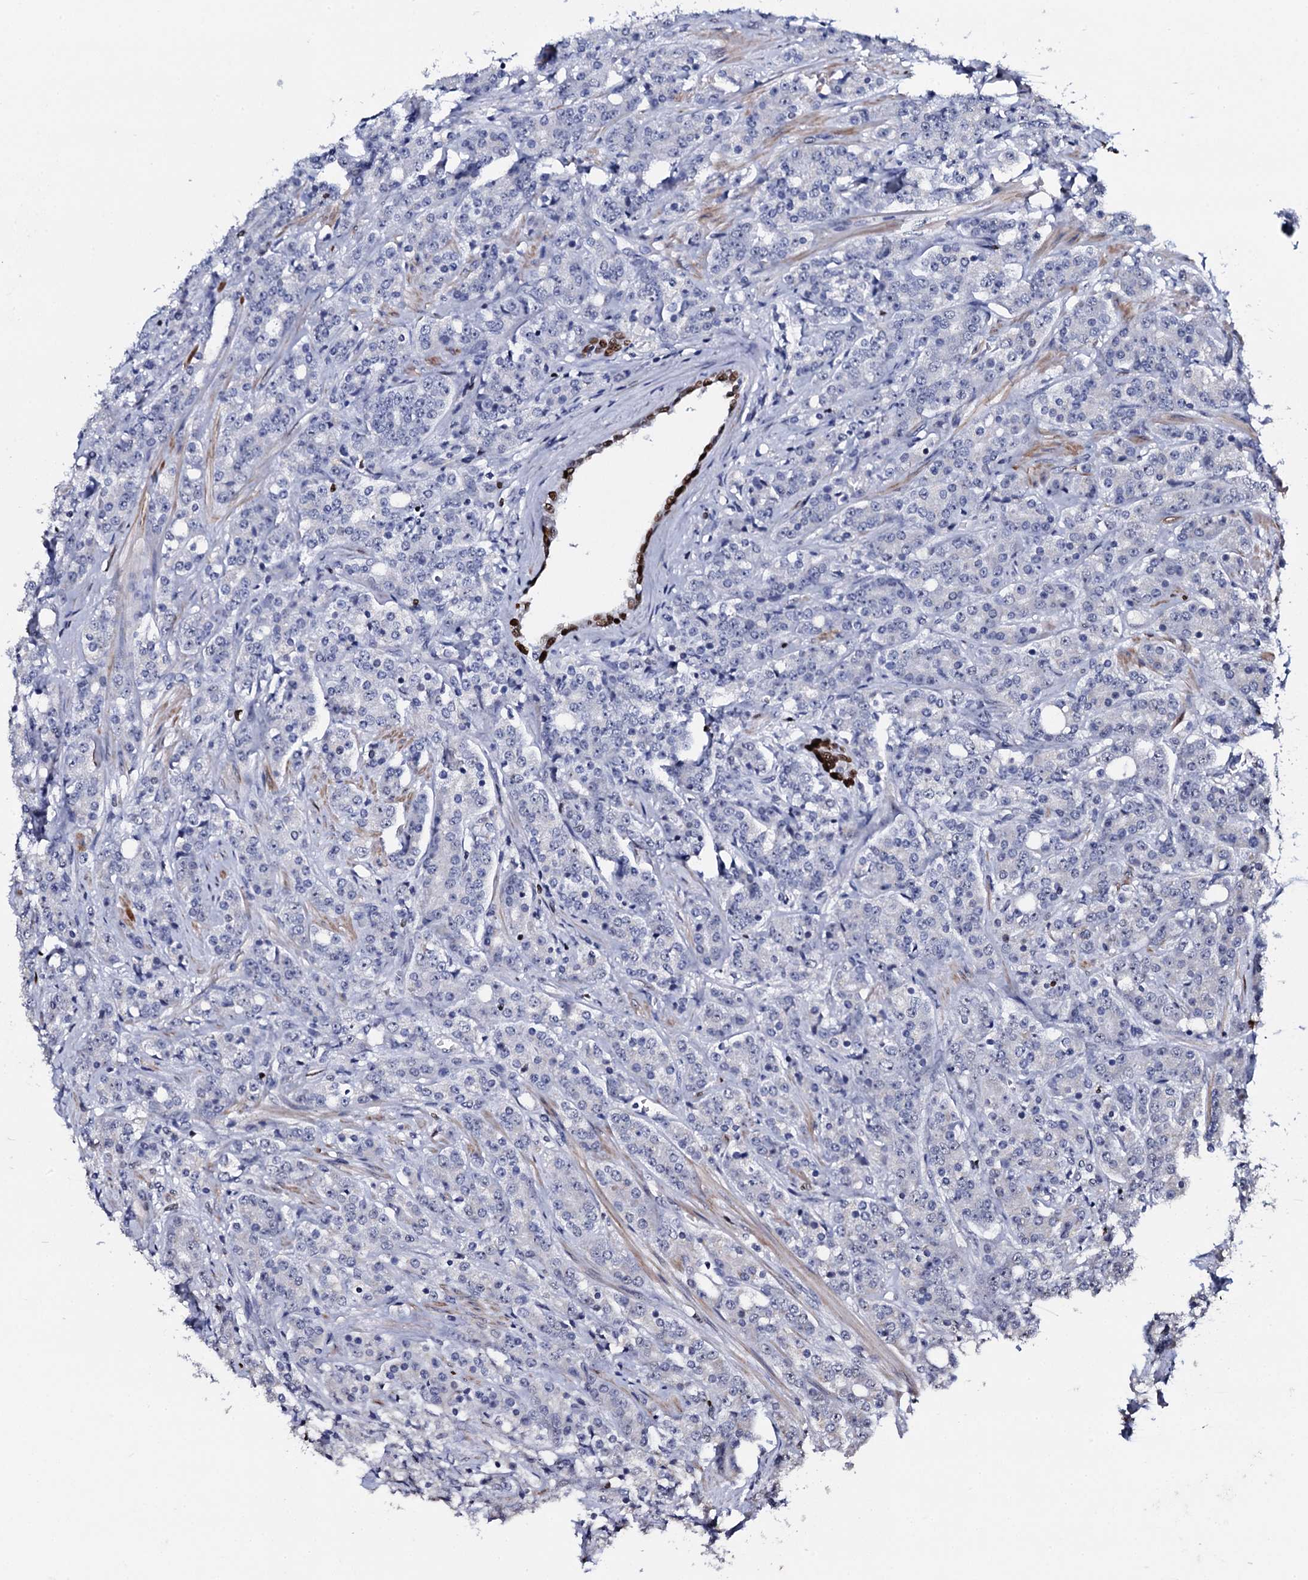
{"staining": {"intensity": "negative", "quantity": "none", "location": "none"}, "tissue": "prostate cancer", "cell_type": "Tumor cells", "image_type": "cancer", "snomed": [{"axis": "morphology", "description": "Adenocarcinoma, High grade"}, {"axis": "topography", "description": "Prostate"}], "caption": "Immunohistochemistry histopathology image of human high-grade adenocarcinoma (prostate) stained for a protein (brown), which displays no staining in tumor cells.", "gene": "NPM2", "patient": {"sex": "male", "age": 62}}